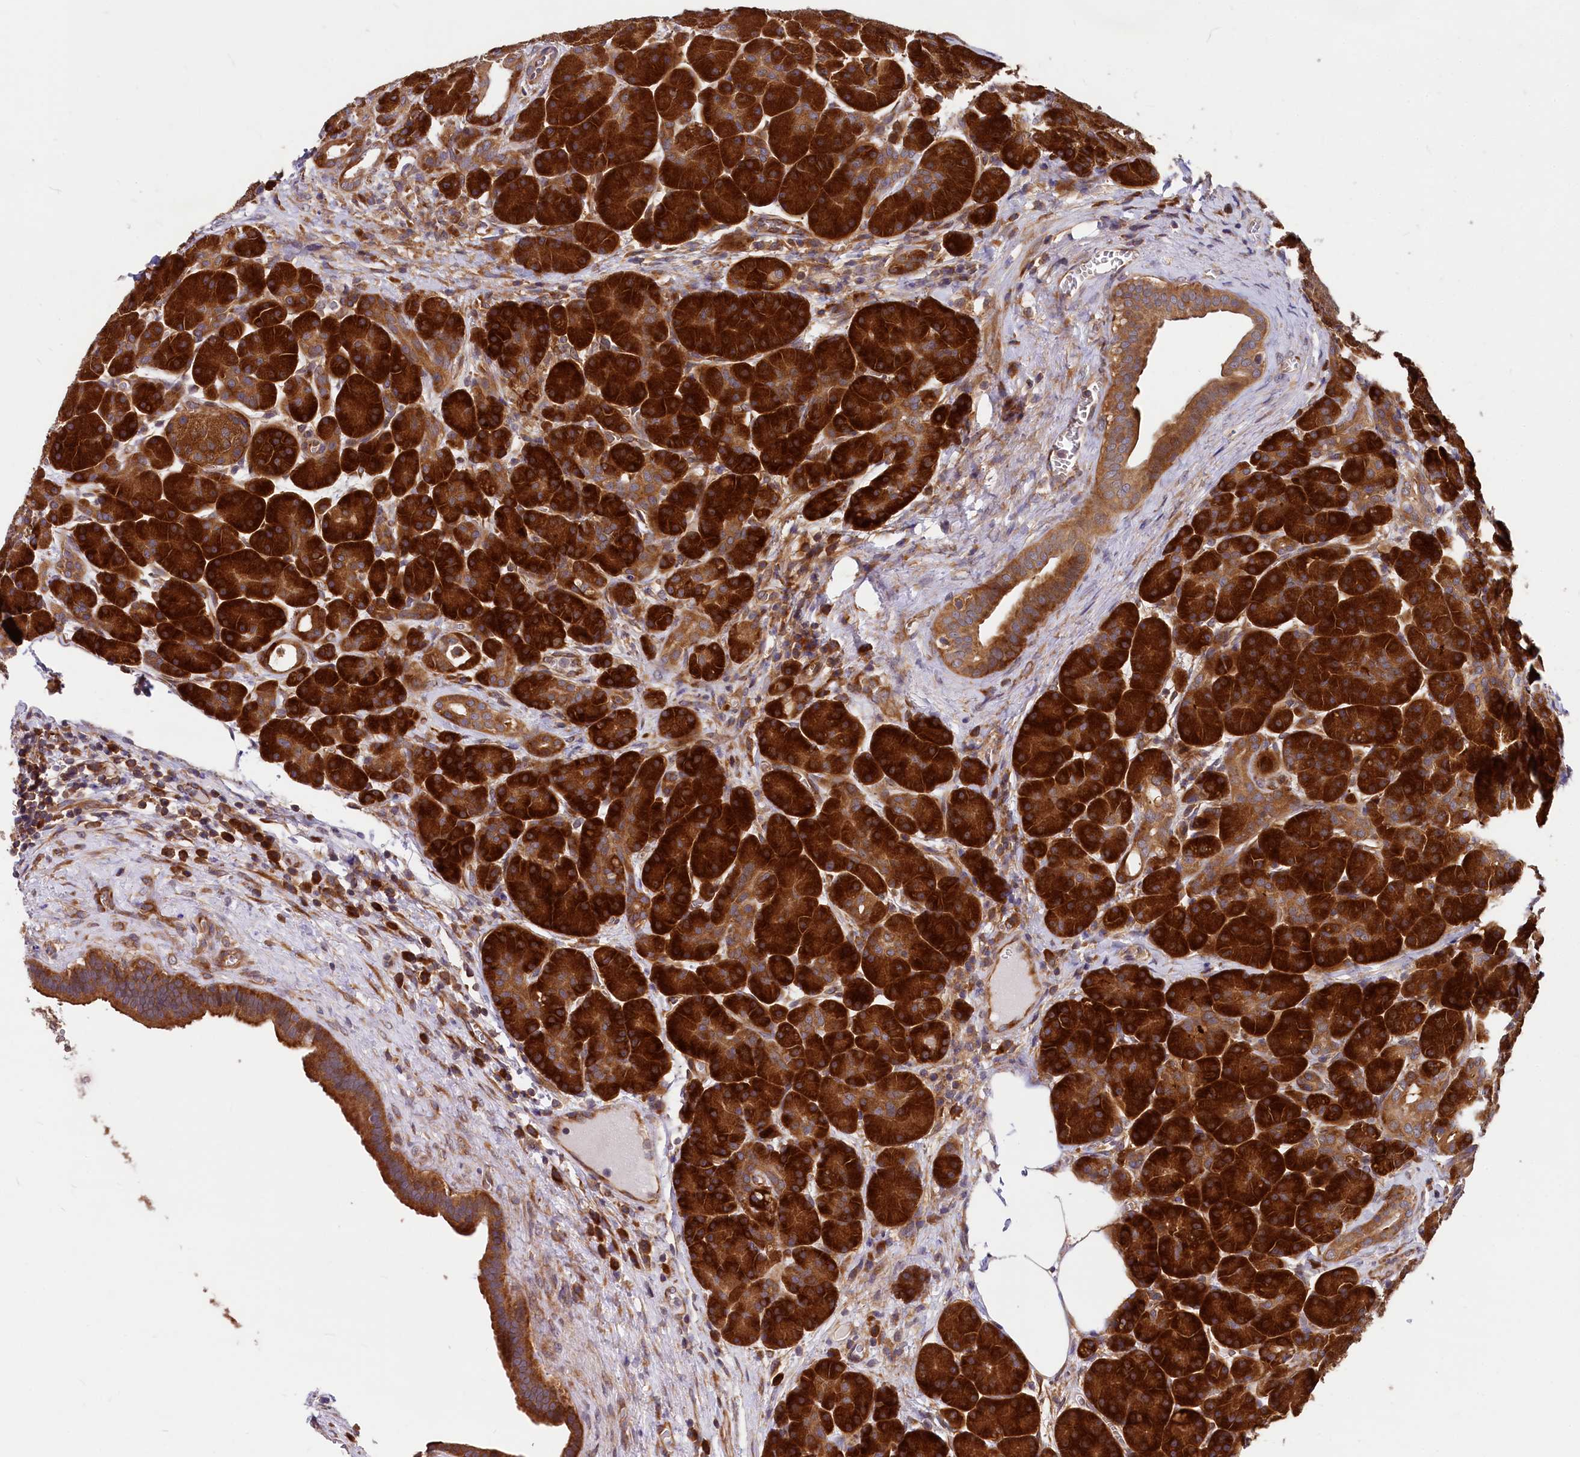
{"staining": {"intensity": "strong", "quantity": ">75%", "location": "cytoplasmic/membranous"}, "tissue": "pancreas", "cell_type": "Exocrine glandular cells", "image_type": "normal", "snomed": [{"axis": "morphology", "description": "Normal tissue, NOS"}, {"axis": "topography", "description": "Pancreas"}], "caption": "DAB immunohistochemical staining of benign human pancreas reveals strong cytoplasmic/membranous protein expression in about >75% of exocrine glandular cells.", "gene": "EIF2B2", "patient": {"sex": "male", "age": 63}}